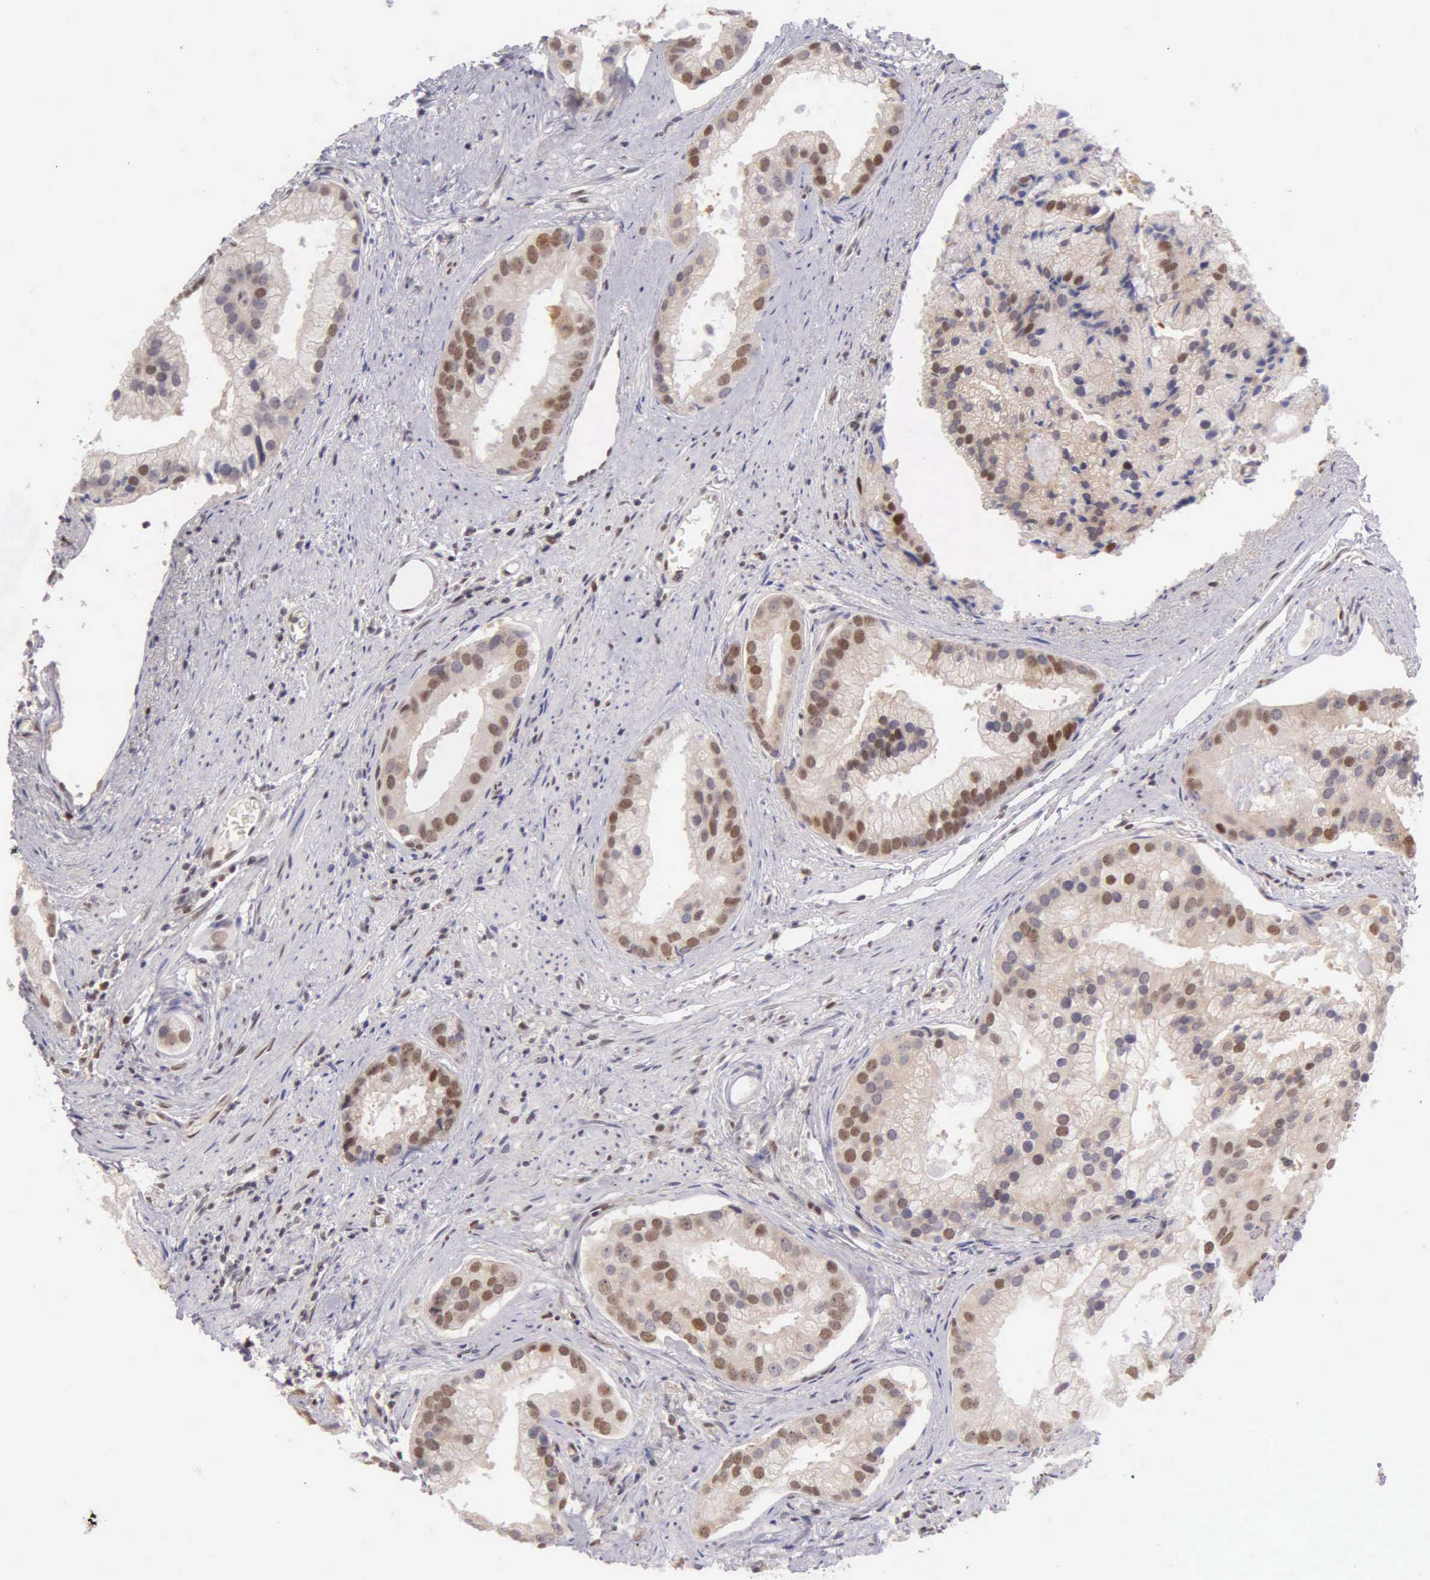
{"staining": {"intensity": "moderate", "quantity": "25%-75%", "location": "cytoplasmic/membranous,nuclear"}, "tissue": "prostate cancer", "cell_type": "Tumor cells", "image_type": "cancer", "snomed": [{"axis": "morphology", "description": "Adenocarcinoma, Low grade"}, {"axis": "topography", "description": "Prostate"}], "caption": "A high-resolution micrograph shows IHC staining of prostate cancer, which reveals moderate cytoplasmic/membranous and nuclear positivity in approximately 25%-75% of tumor cells.", "gene": "UBR7", "patient": {"sex": "male", "age": 71}}